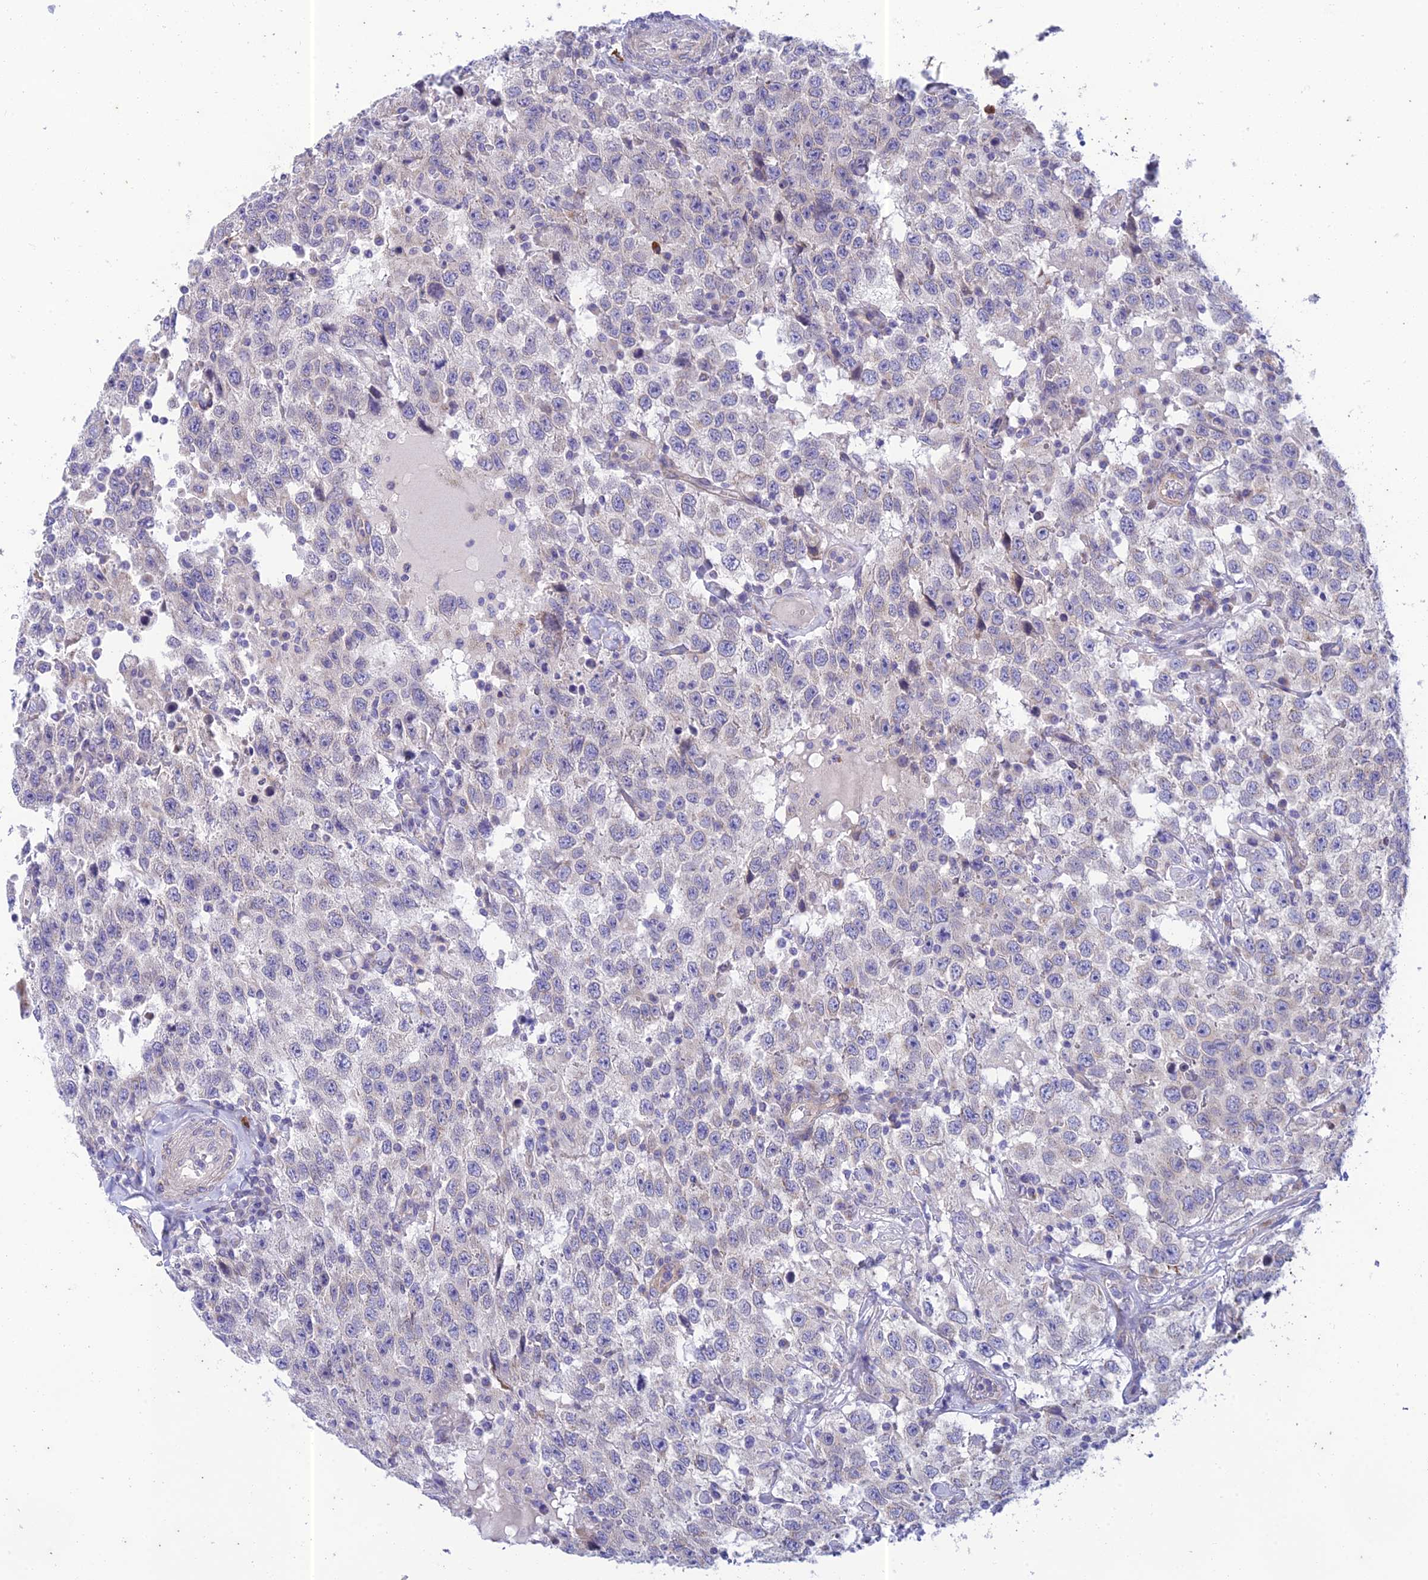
{"staining": {"intensity": "negative", "quantity": "none", "location": "none"}, "tissue": "testis cancer", "cell_type": "Tumor cells", "image_type": "cancer", "snomed": [{"axis": "morphology", "description": "Seminoma, NOS"}, {"axis": "topography", "description": "Testis"}], "caption": "Photomicrograph shows no significant protein staining in tumor cells of testis cancer.", "gene": "PTCD2", "patient": {"sex": "male", "age": 41}}